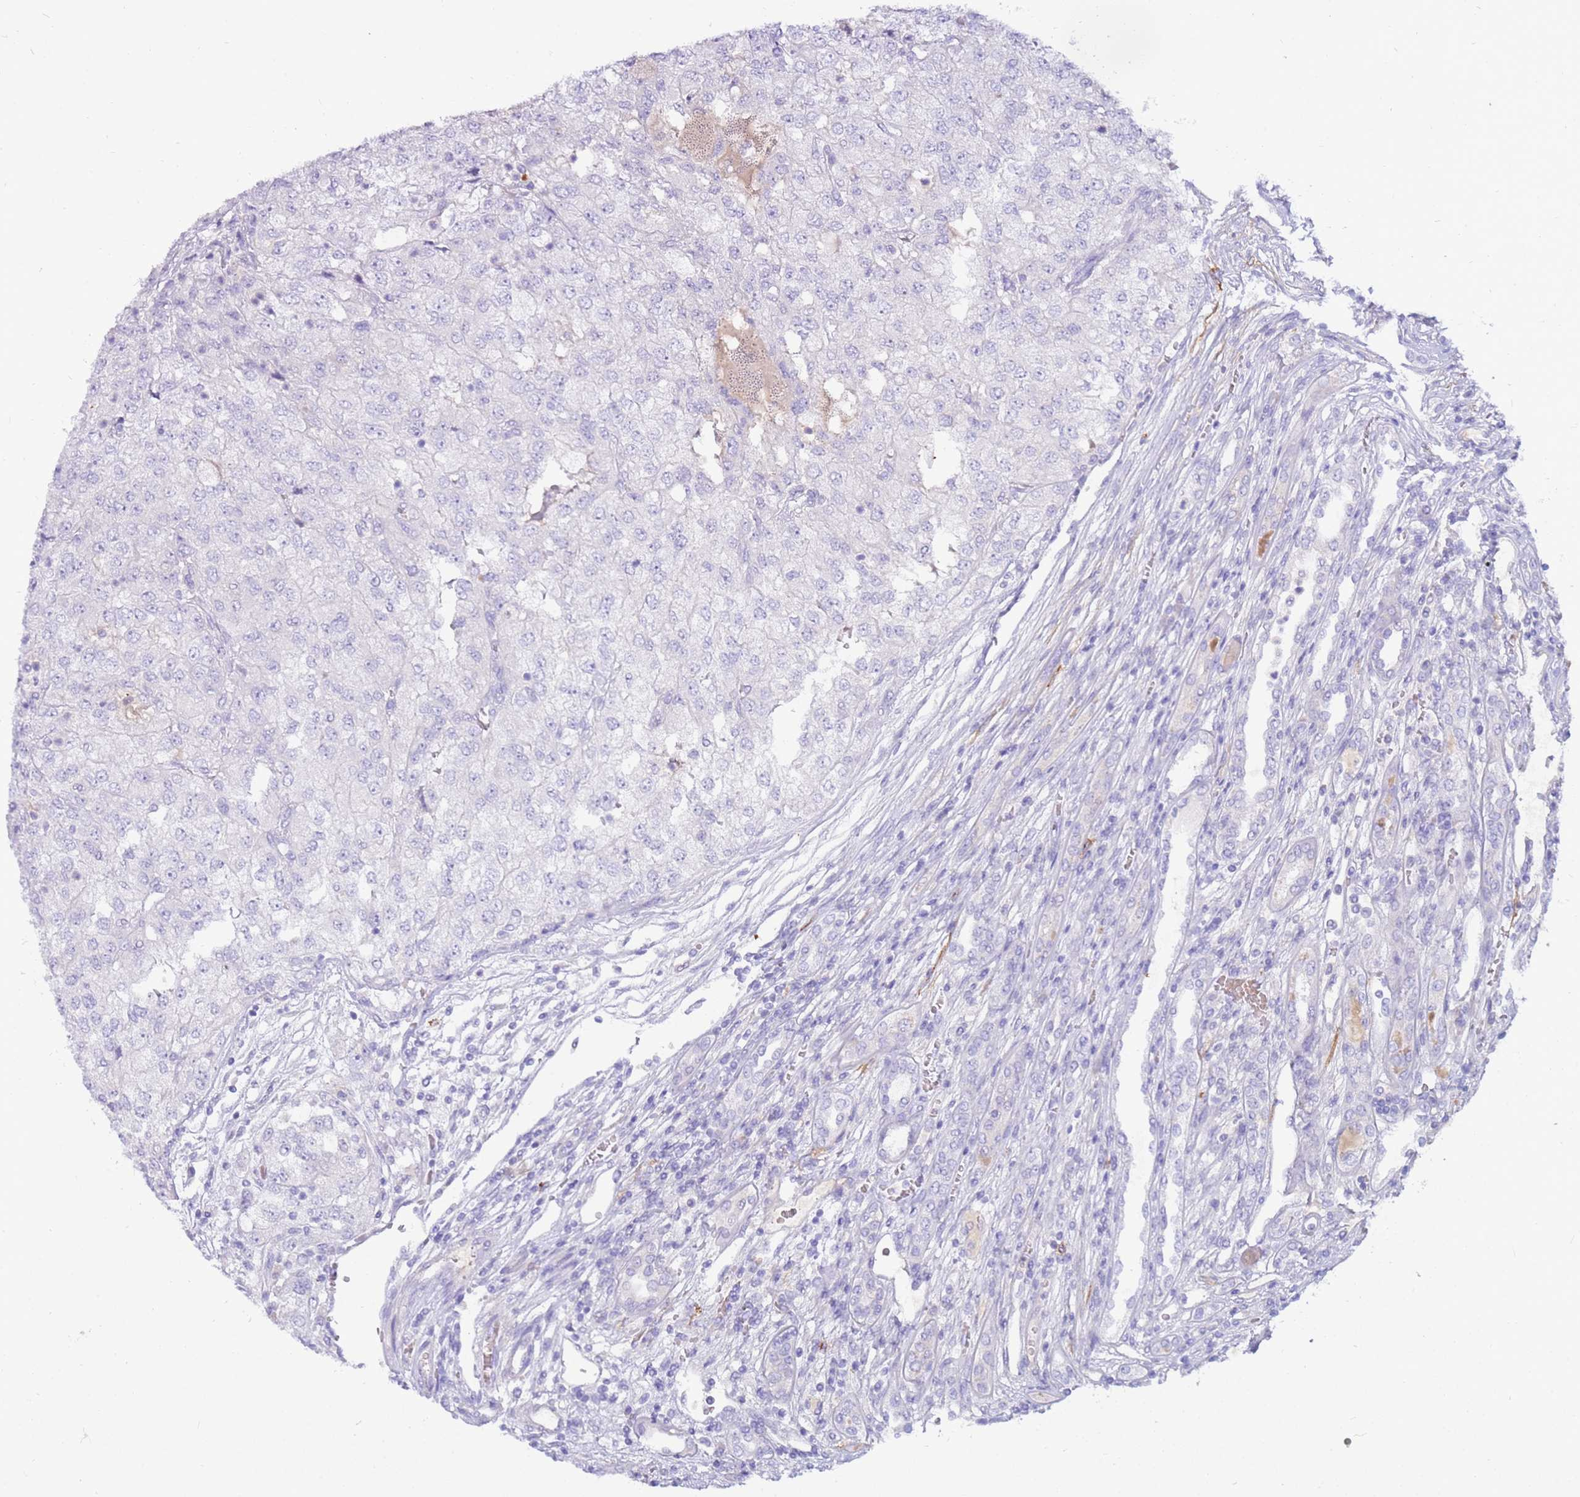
{"staining": {"intensity": "negative", "quantity": "none", "location": "none"}, "tissue": "renal cancer", "cell_type": "Tumor cells", "image_type": "cancer", "snomed": [{"axis": "morphology", "description": "Adenocarcinoma, NOS"}, {"axis": "topography", "description": "Kidney"}], "caption": "Immunohistochemistry (IHC) of renal cancer demonstrates no positivity in tumor cells.", "gene": "EVPLL", "patient": {"sex": "female", "age": 54}}